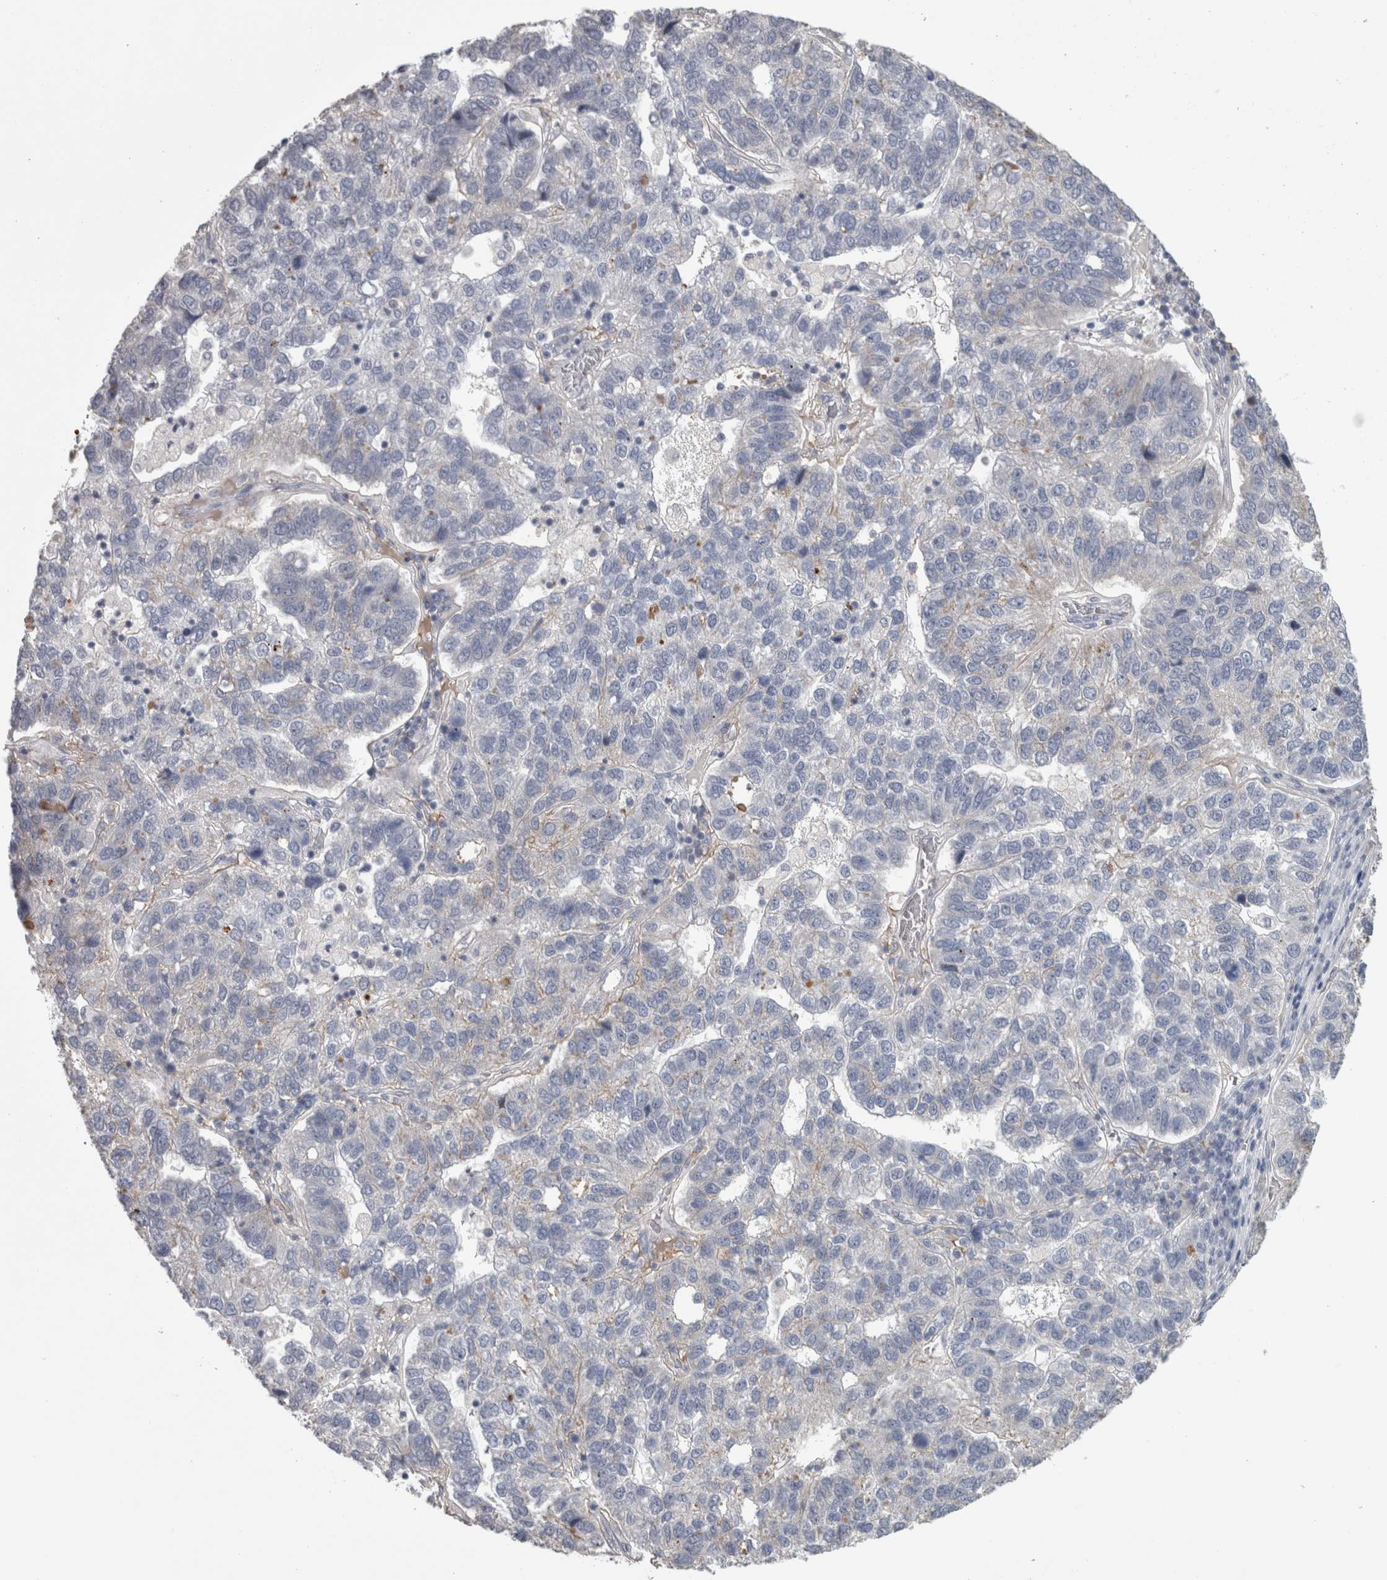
{"staining": {"intensity": "negative", "quantity": "none", "location": "none"}, "tissue": "pancreatic cancer", "cell_type": "Tumor cells", "image_type": "cancer", "snomed": [{"axis": "morphology", "description": "Adenocarcinoma, NOS"}, {"axis": "topography", "description": "Pancreas"}], "caption": "IHC of human adenocarcinoma (pancreatic) shows no expression in tumor cells.", "gene": "TCAP", "patient": {"sex": "female", "age": 61}}